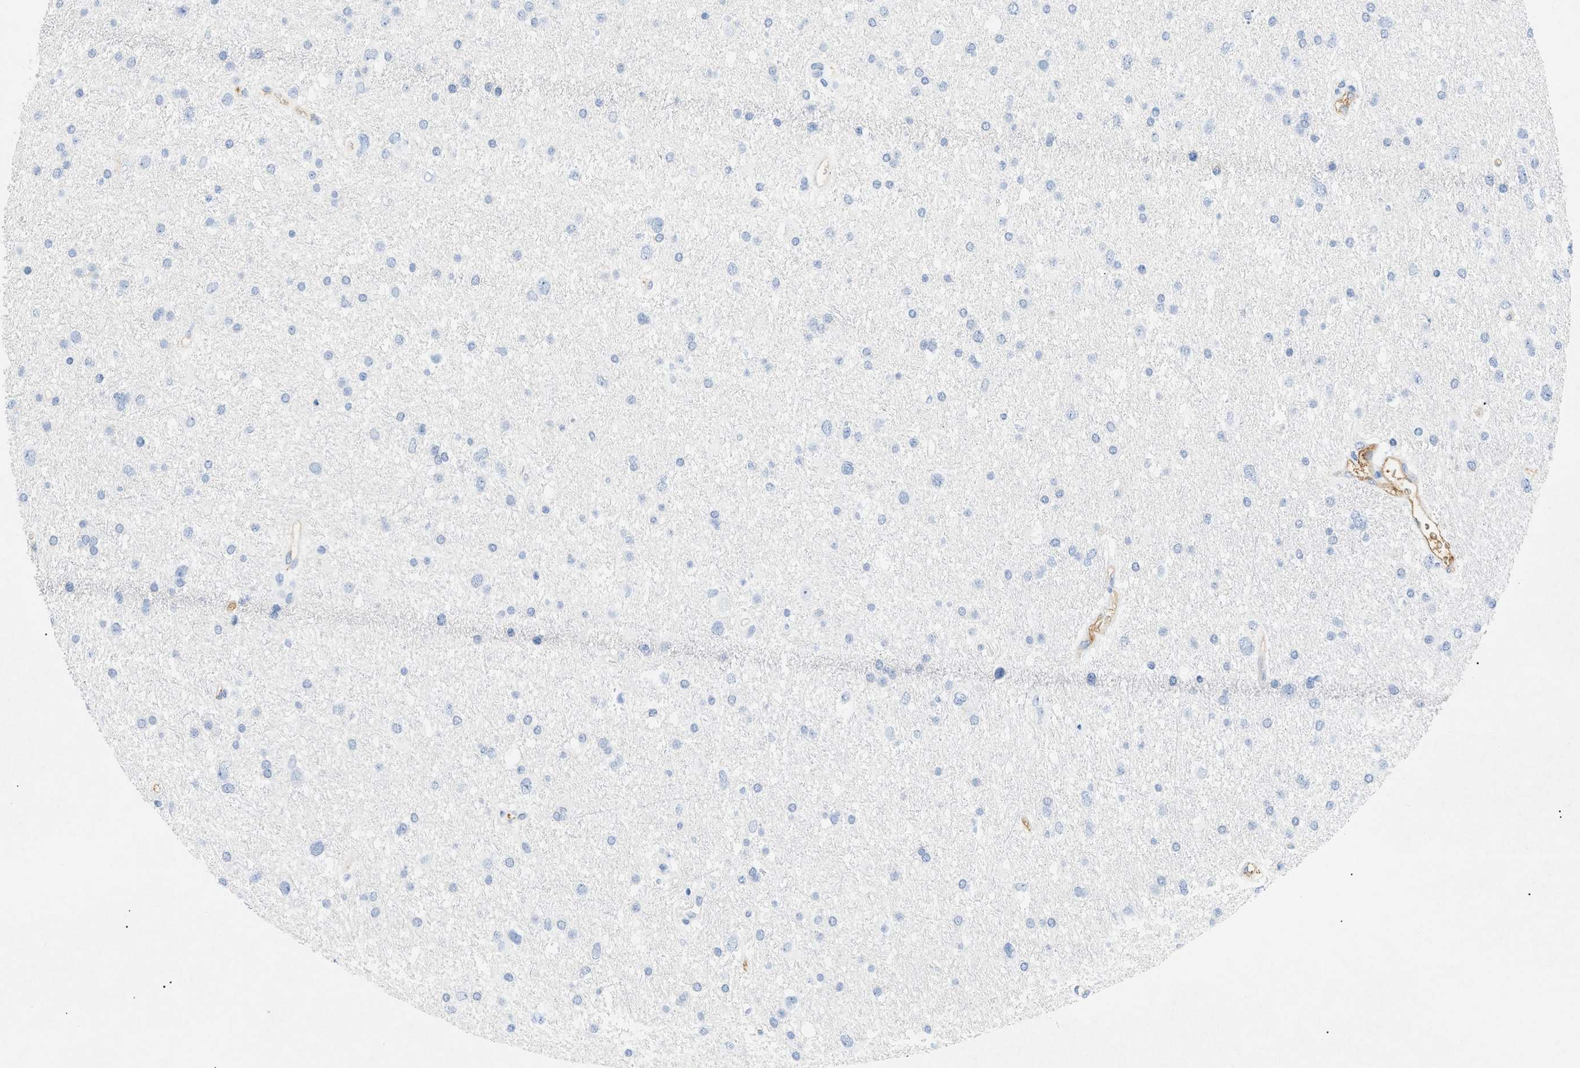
{"staining": {"intensity": "negative", "quantity": "none", "location": "none"}, "tissue": "glioma", "cell_type": "Tumor cells", "image_type": "cancer", "snomed": [{"axis": "morphology", "description": "Glioma, malignant, Low grade"}, {"axis": "topography", "description": "Brain"}], "caption": "This is a micrograph of immunohistochemistry (IHC) staining of glioma, which shows no expression in tumor cells. (DAB (3,3'-diaminobenzidine) immunohistochemistry (IHC) visualized using brightfield microscopy, high magnification).", "gene": "CFH", "patient": {"sex": "female", "age": 37}}